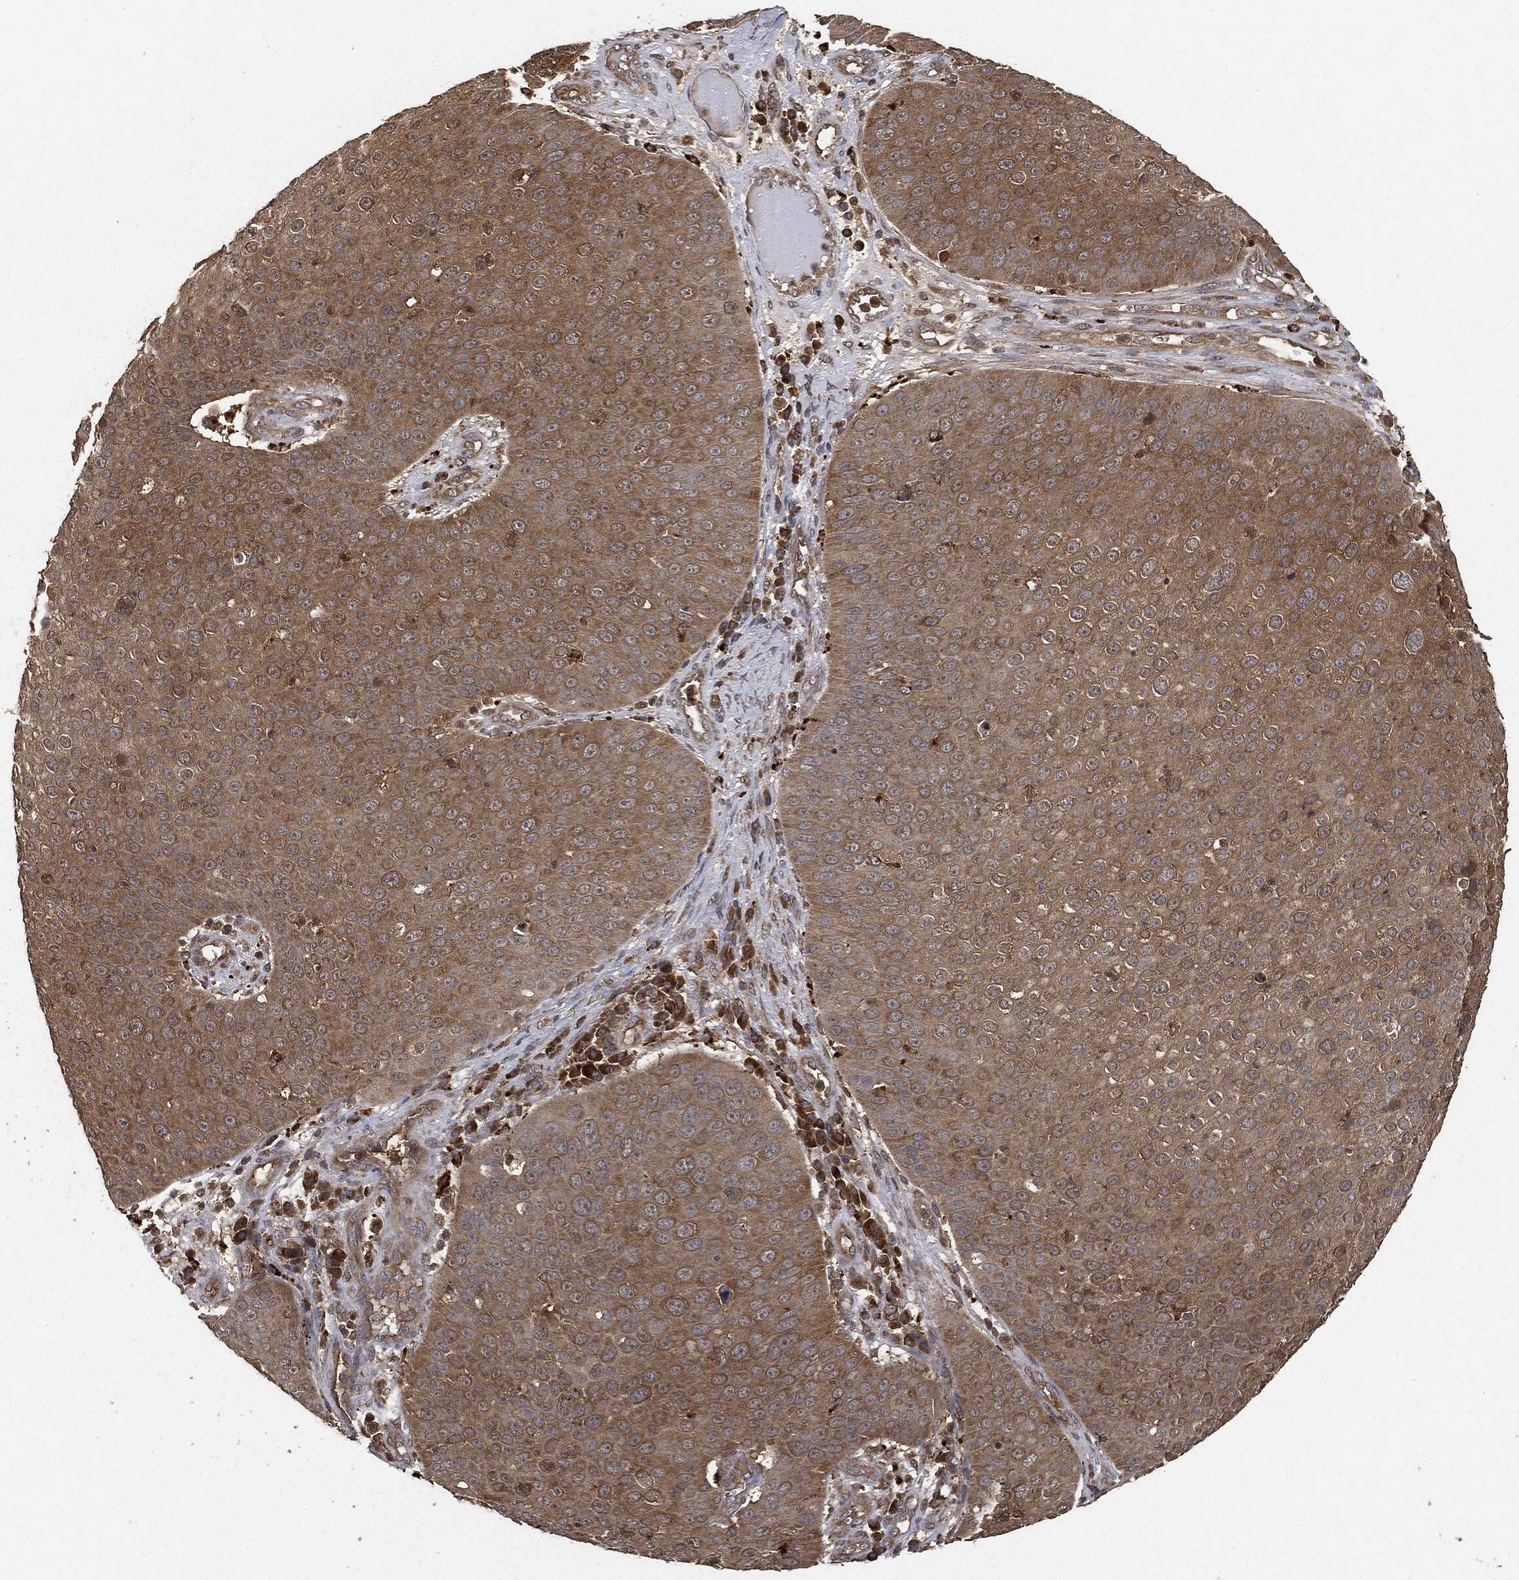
{"staining": {"intensity": "moderate", "quantity": "25%-75%", "location": "cytoplasmic/membranous"}, "tissue": "skin cancer", "cell_type": "Tumor cells", "image_type": "cancer", "snomed": [{"axis": "morphology", "description": "Squamous cell carcinoma, NOS"}, {"axis": "topography", "description": "Skin"}], "caption": "DAB immunohistochemical staining of human squamous cell carcinoma (skin) displays moderate cytoplasmic/membranous protein positivity in about 25%-75% of tumor cells.", "gene": "BRAF", "patient": {"sex": "male", "age": 71}}